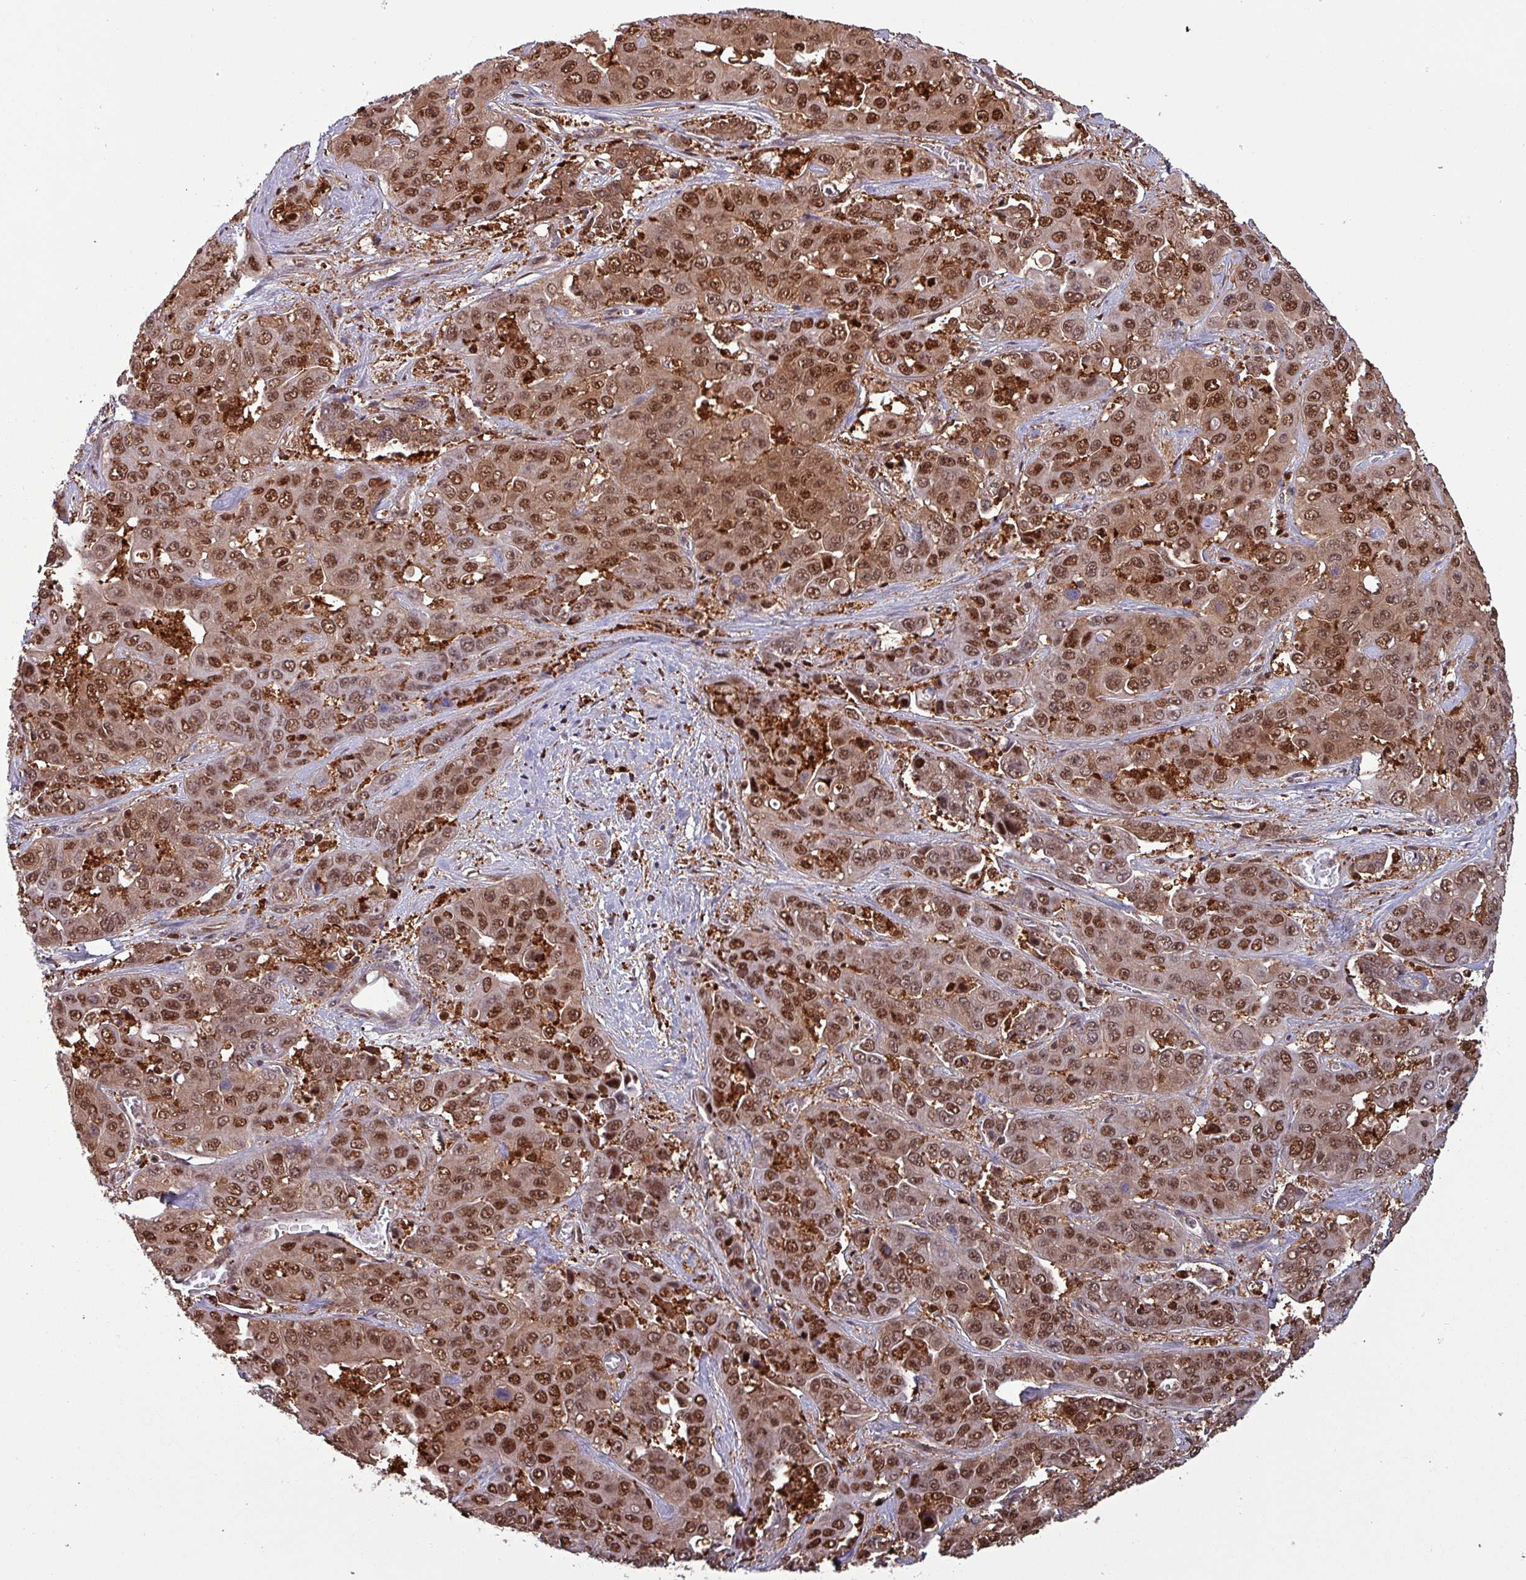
{"staining": {"intensity": "strong", "quantity": ">75%", "location": "cytoplasmic/membranous,nuclear"}, "tissue": "liver cancer", "cell_type": "Tumor cells", "image_type": "cancer", "snomed": [{"axis": "morphology", "description": "Cholangiocarcinoma"}, {"axis": "topography", "description": "Liver"}], "caption": "An immunohistochemistry (IHC) photomicrograph of tumor tissue is shown. Protein staining in brown highlights strong cytoplasmic/membranous and nuclear positivity in liver cholangiocarcinoma within tumor cells.", "gene": "PSMB8", "patient": {"sex": "female", "age": 52}}